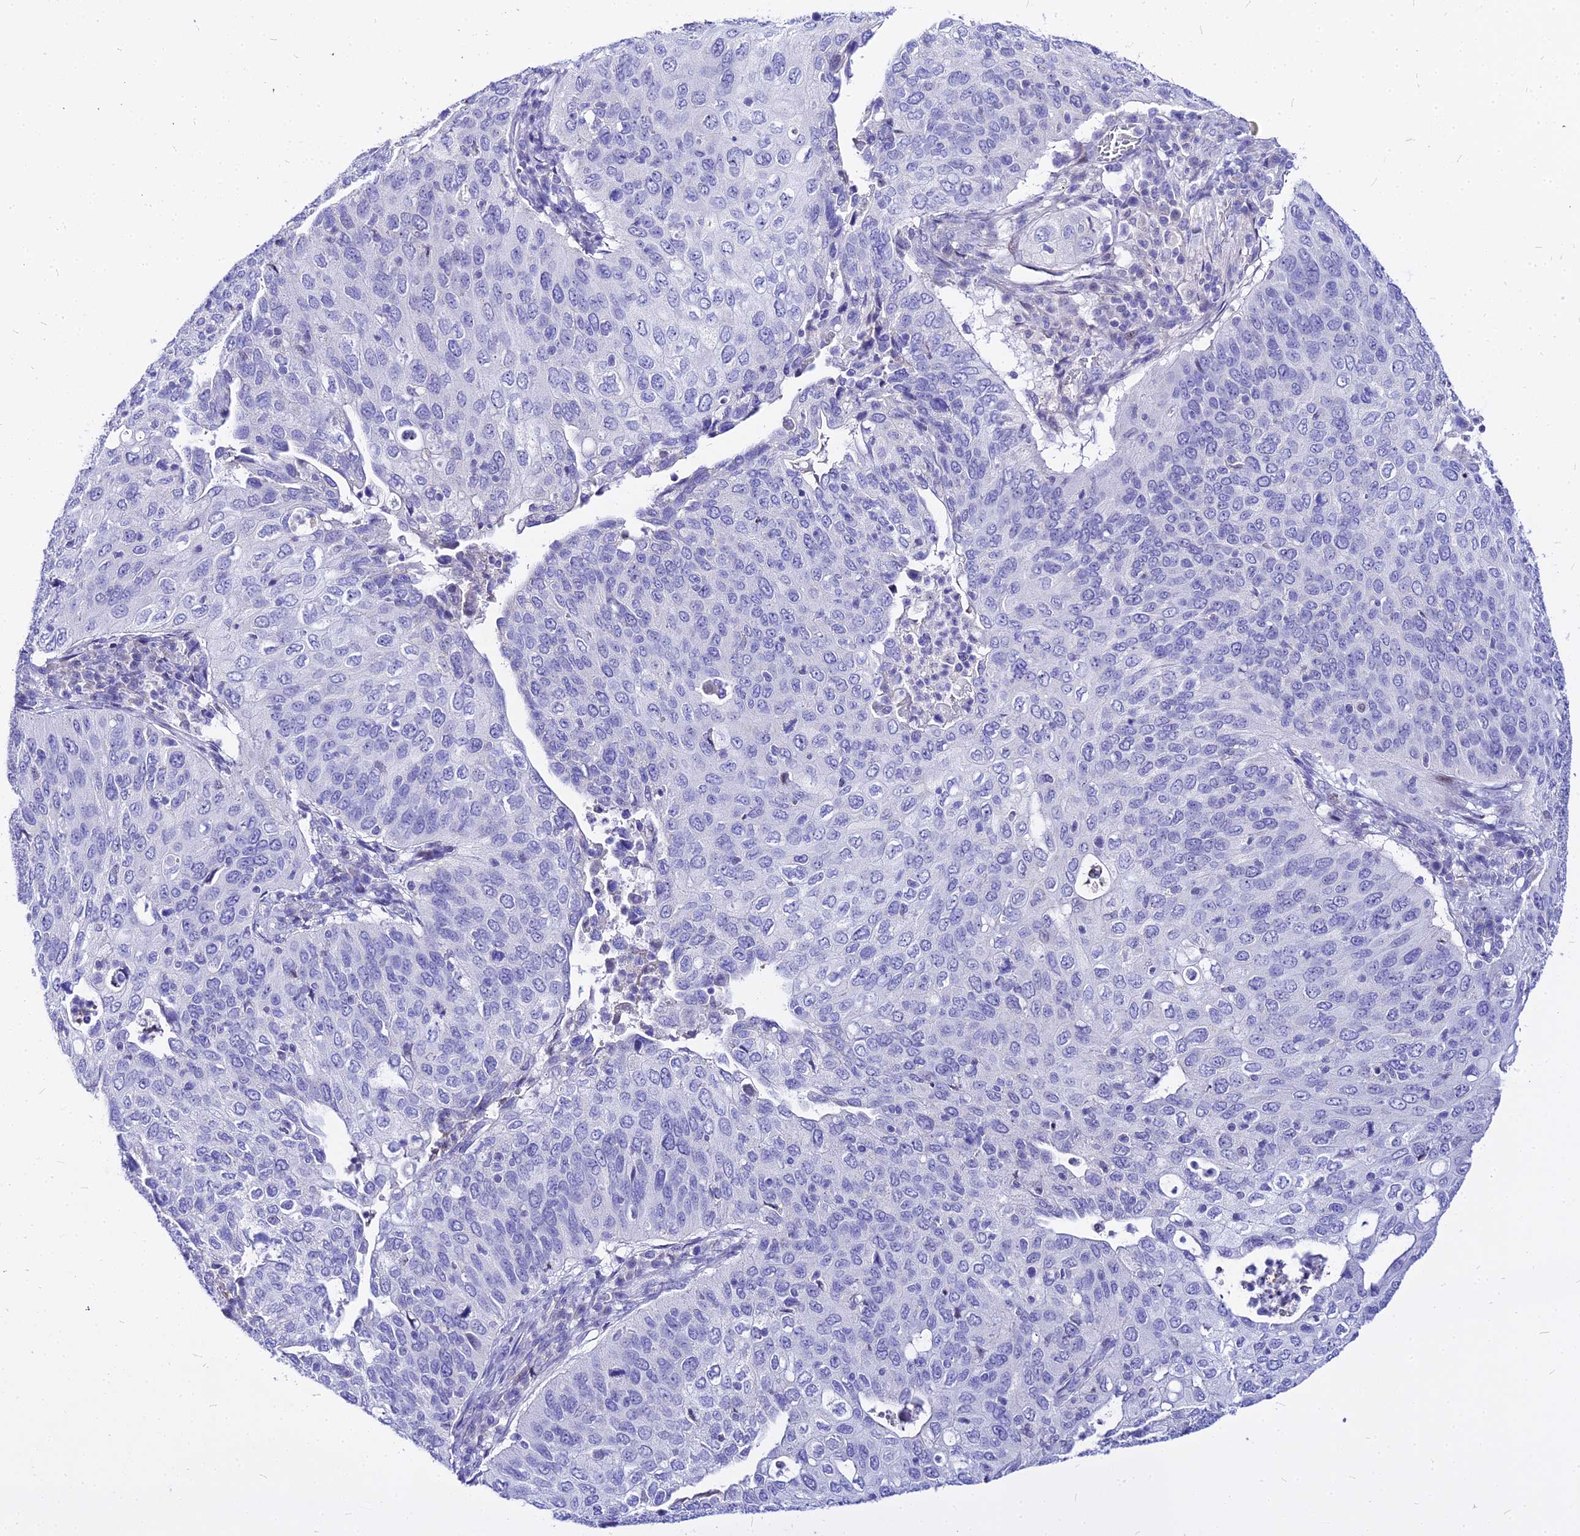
{"staining": {"intensity": "negative", "quantity": "none", "location": "none"}, "tissue": "cervical cancer", "cell_type": "Tumor cells", "image_type": "cancer", "snomed": [{"axis": "morphology", "description": "Squamous cell carcinoma, NOS"}, {"axis": "topography", "description": "Cervix"}], "caption": "Cervical cancer was stained to show a protein in brown. There is no significant staining in tumor cells. (DAB (3,3'-diaminobenzidine) immunohistochemistry (IHC) with hematoxylin counter stain).", "gene": "CARD18", "patient": {"sex": "female", "age": 36}}